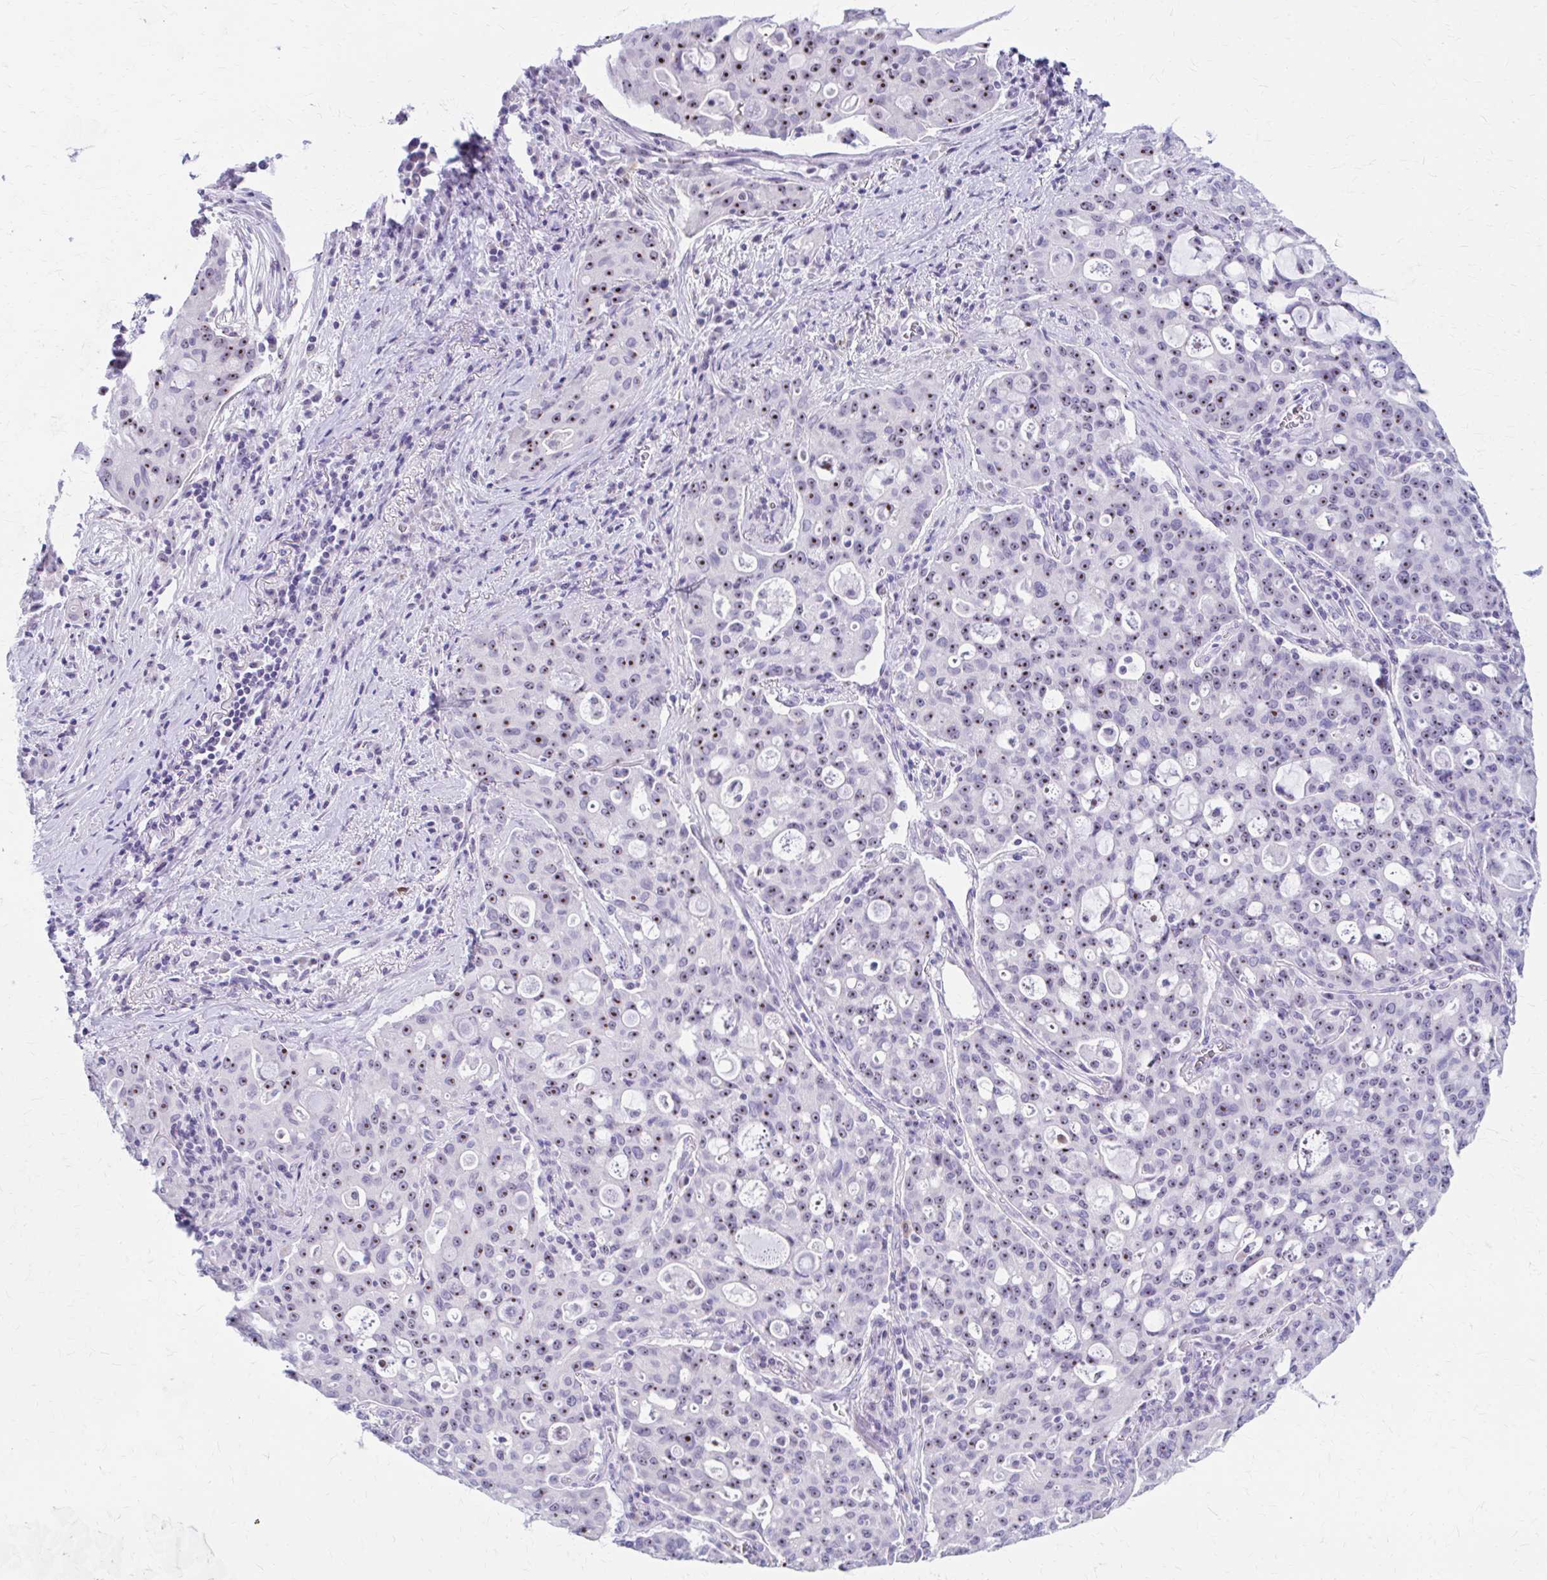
{"staining": {"intensity": "moderate", "quantity": ">75%", "location": "nuclear"}, "tissue": "lung cancer", "cell_type": "Tumor cells", "image_type": "cancer", "snomed": [{"axis": "morphology", "description": "Adenocarcinoma, NOS"}, {"axis": "topography", "description": "Lung"}], "caption": "Human adenocarcinoma (lung) stained with a brown dye exhibits moderate nuclear positive expression in approximately >75% of tumor cells.", "gene": "FTSJ3", "patient": {"sex": "female", "age": 44}}